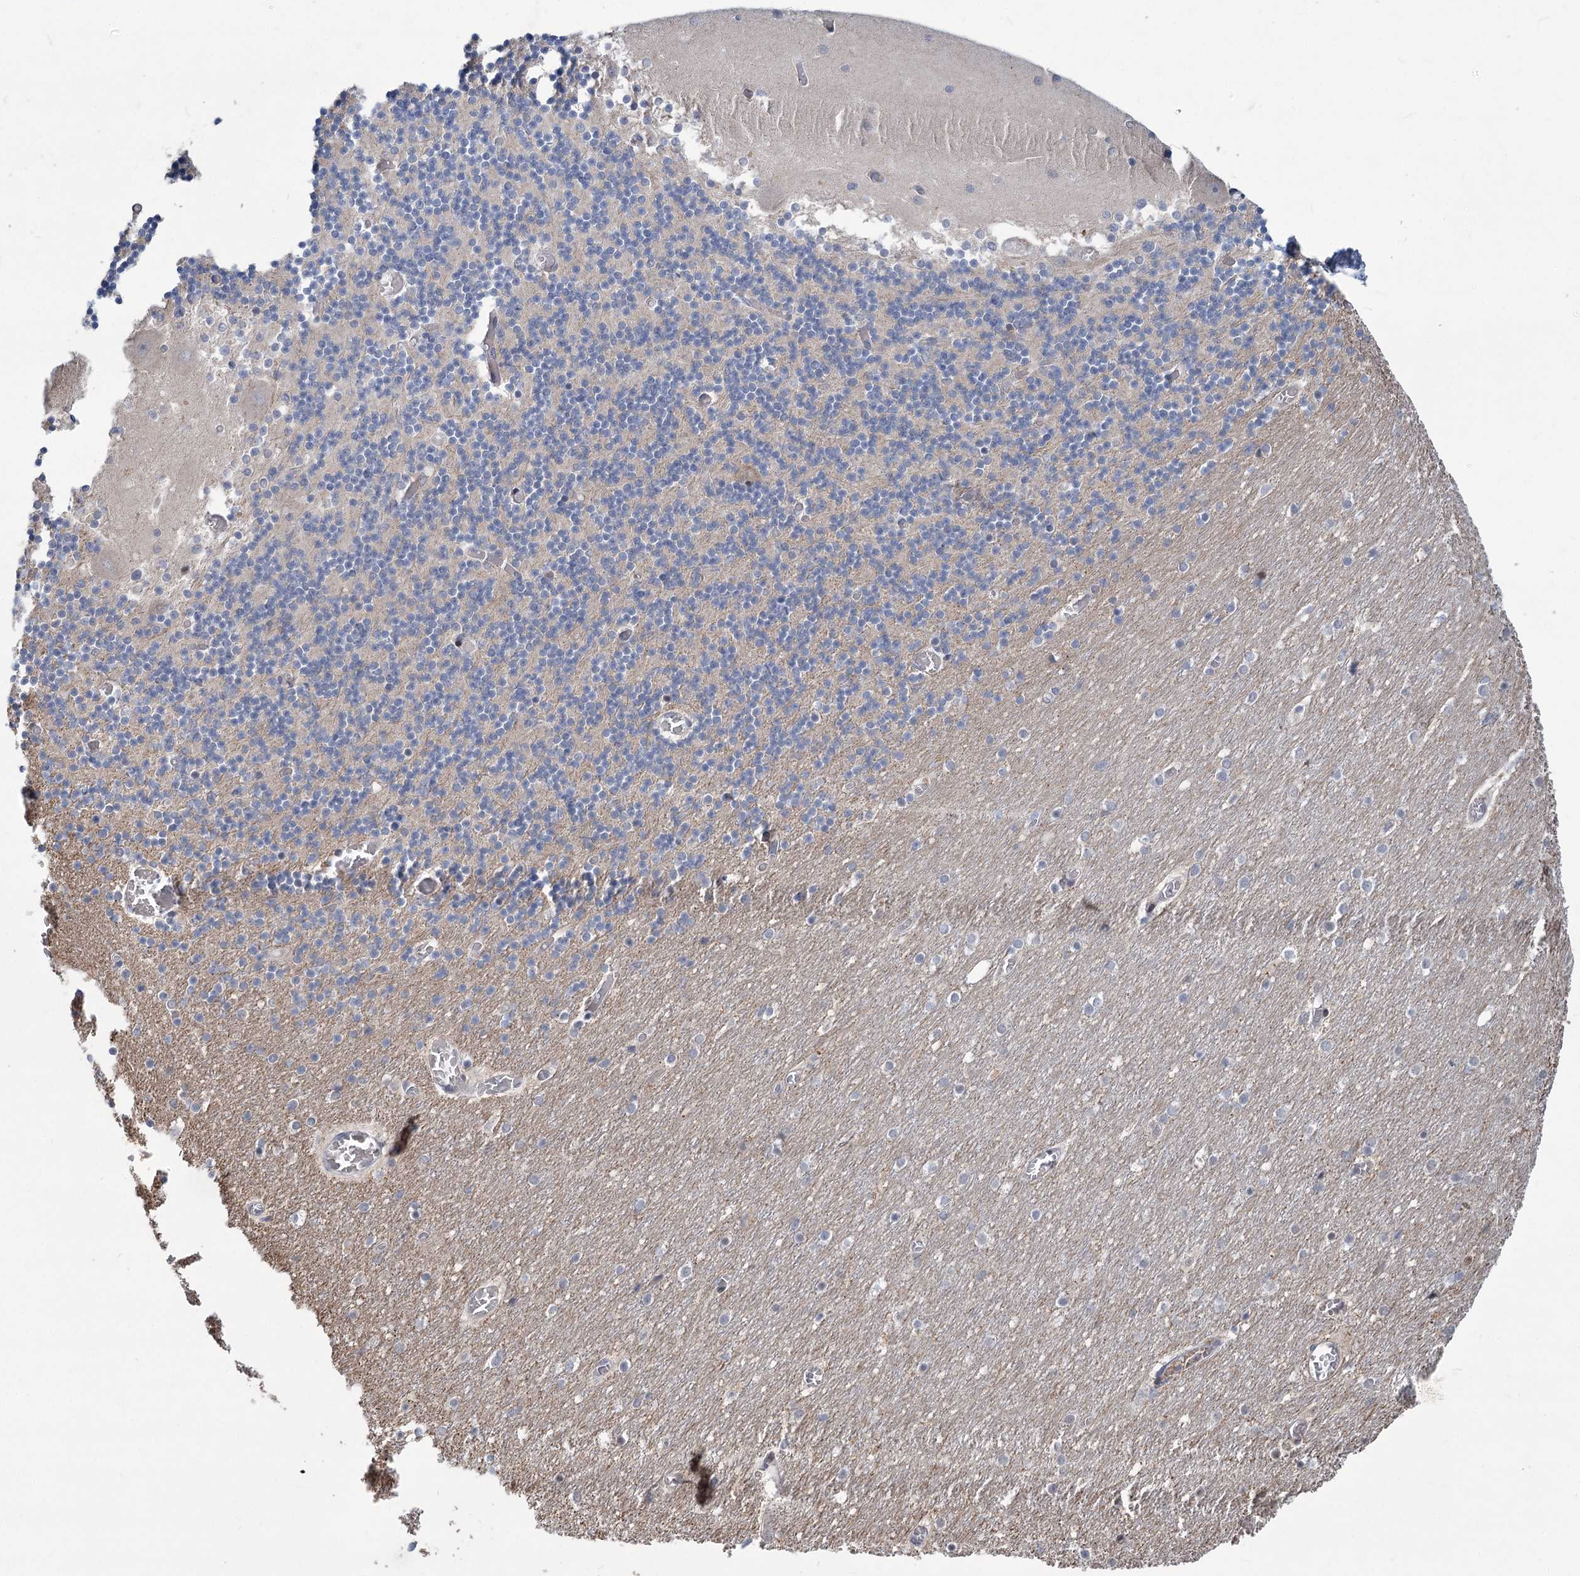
{"staining": {"intensity": "negative", "quantity": "none", "location": "none"}, "tissue": "cerebellum", "cell_type": "Cells in granular layer", "image_type": "normal", "snomed": [{"axis": "morphology", "description": "Normal tissue, NOS"}, {"axis": "topography", "description": "Cerebellum"}], "caption": "Immunohistochemistry (IHC) of normal human cerebellum demonstrates no expression in cells in granular layer.", "gene": "GCNT4", "patient": {"sex": "female", "age": 28}}